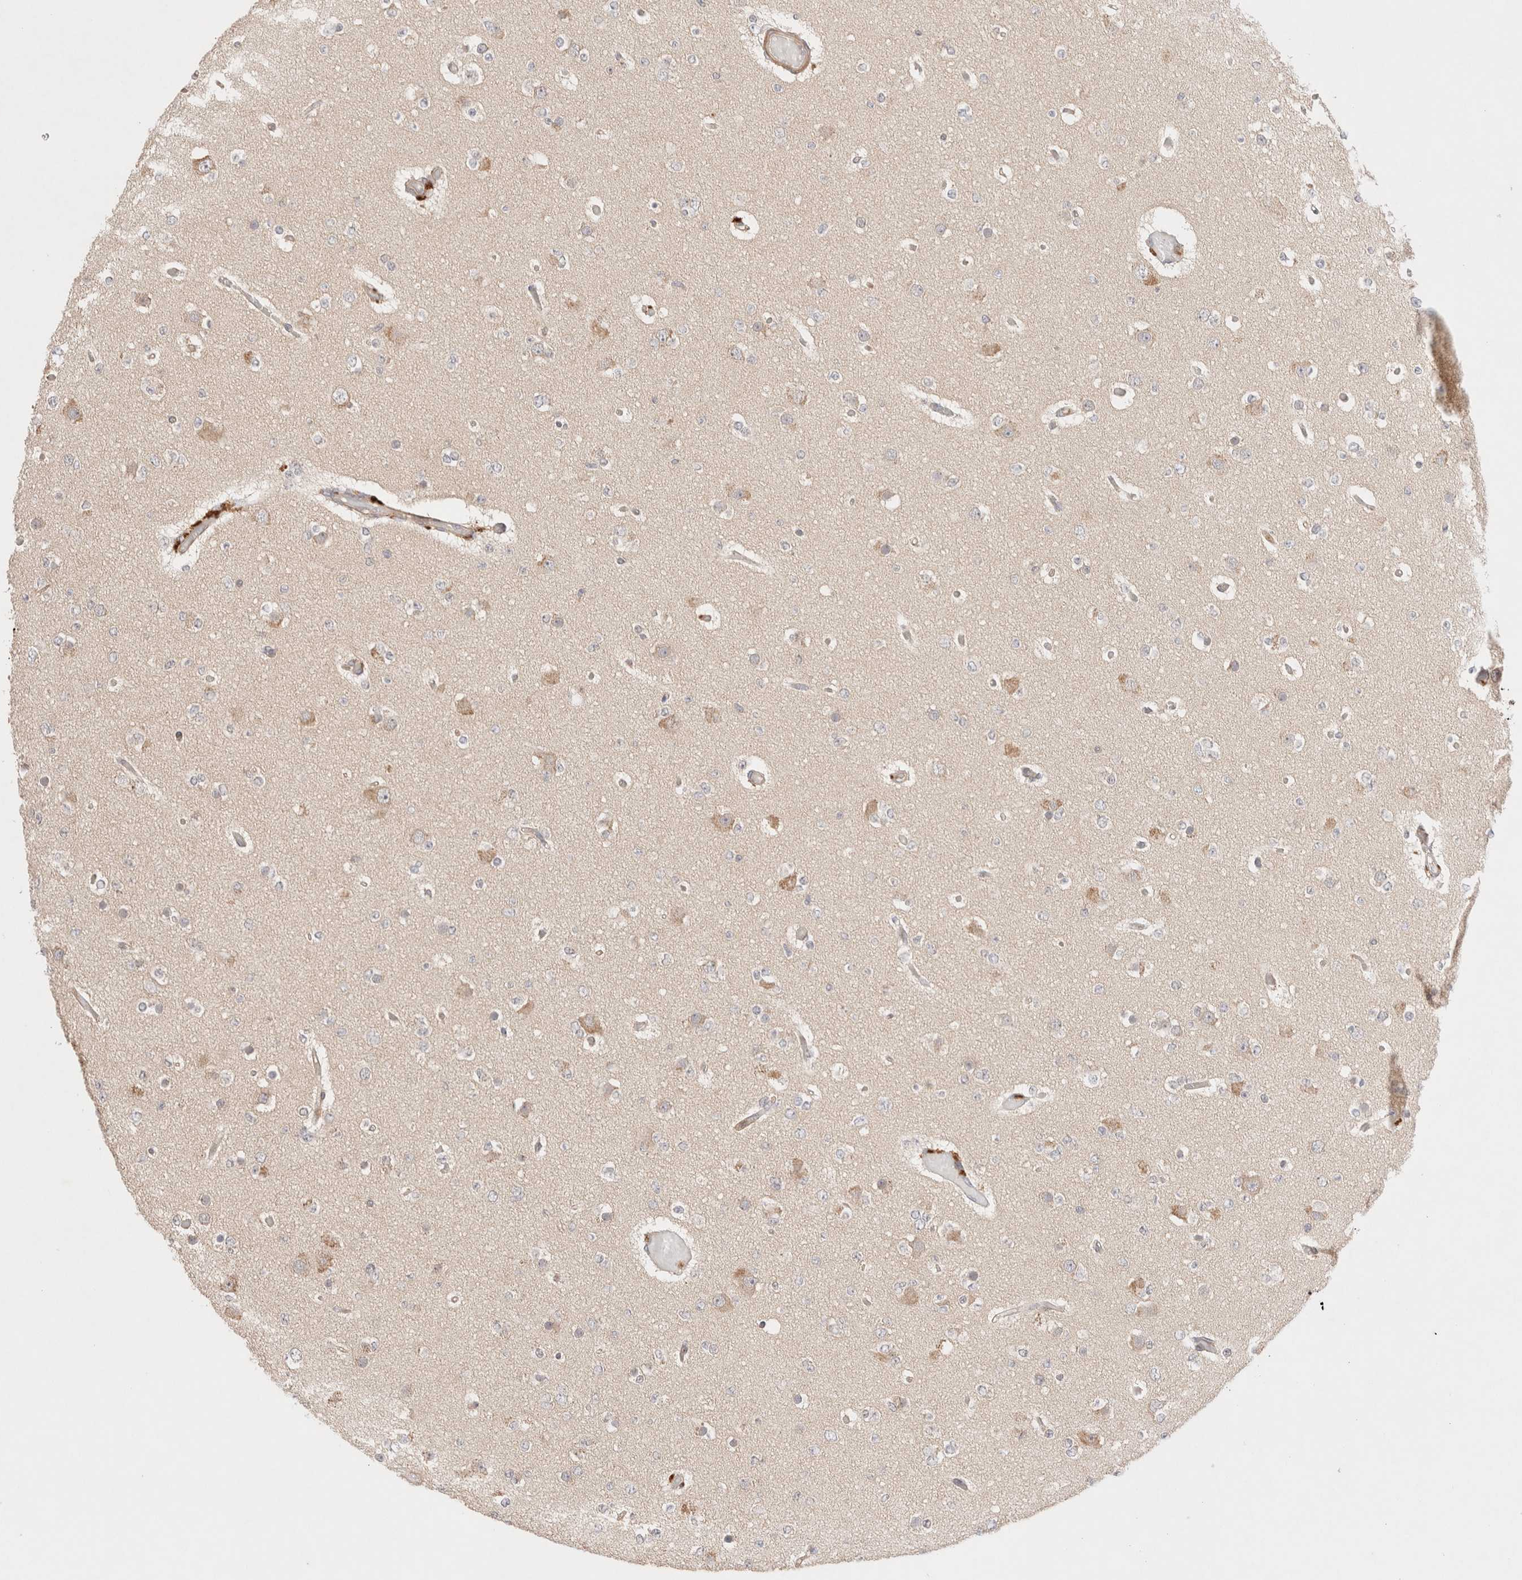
{"staining": {"intensity": "negative", "quantity": "none", "location": "none"}, "tissue": "glioma", "cell_type": "Tumor cells", "image_type": "cancer", "snomed": [{"axis": "morphology", "description": "Glioma, malignant, Low grade"}, {"axis": "topography", "description": "Brain"}], "caption": "Tumor cells are negative for brown protein staining in low-grade glioma (malignant).", "gene": "CARNMT1", "patient": {"sex": "female", "age": 22}}